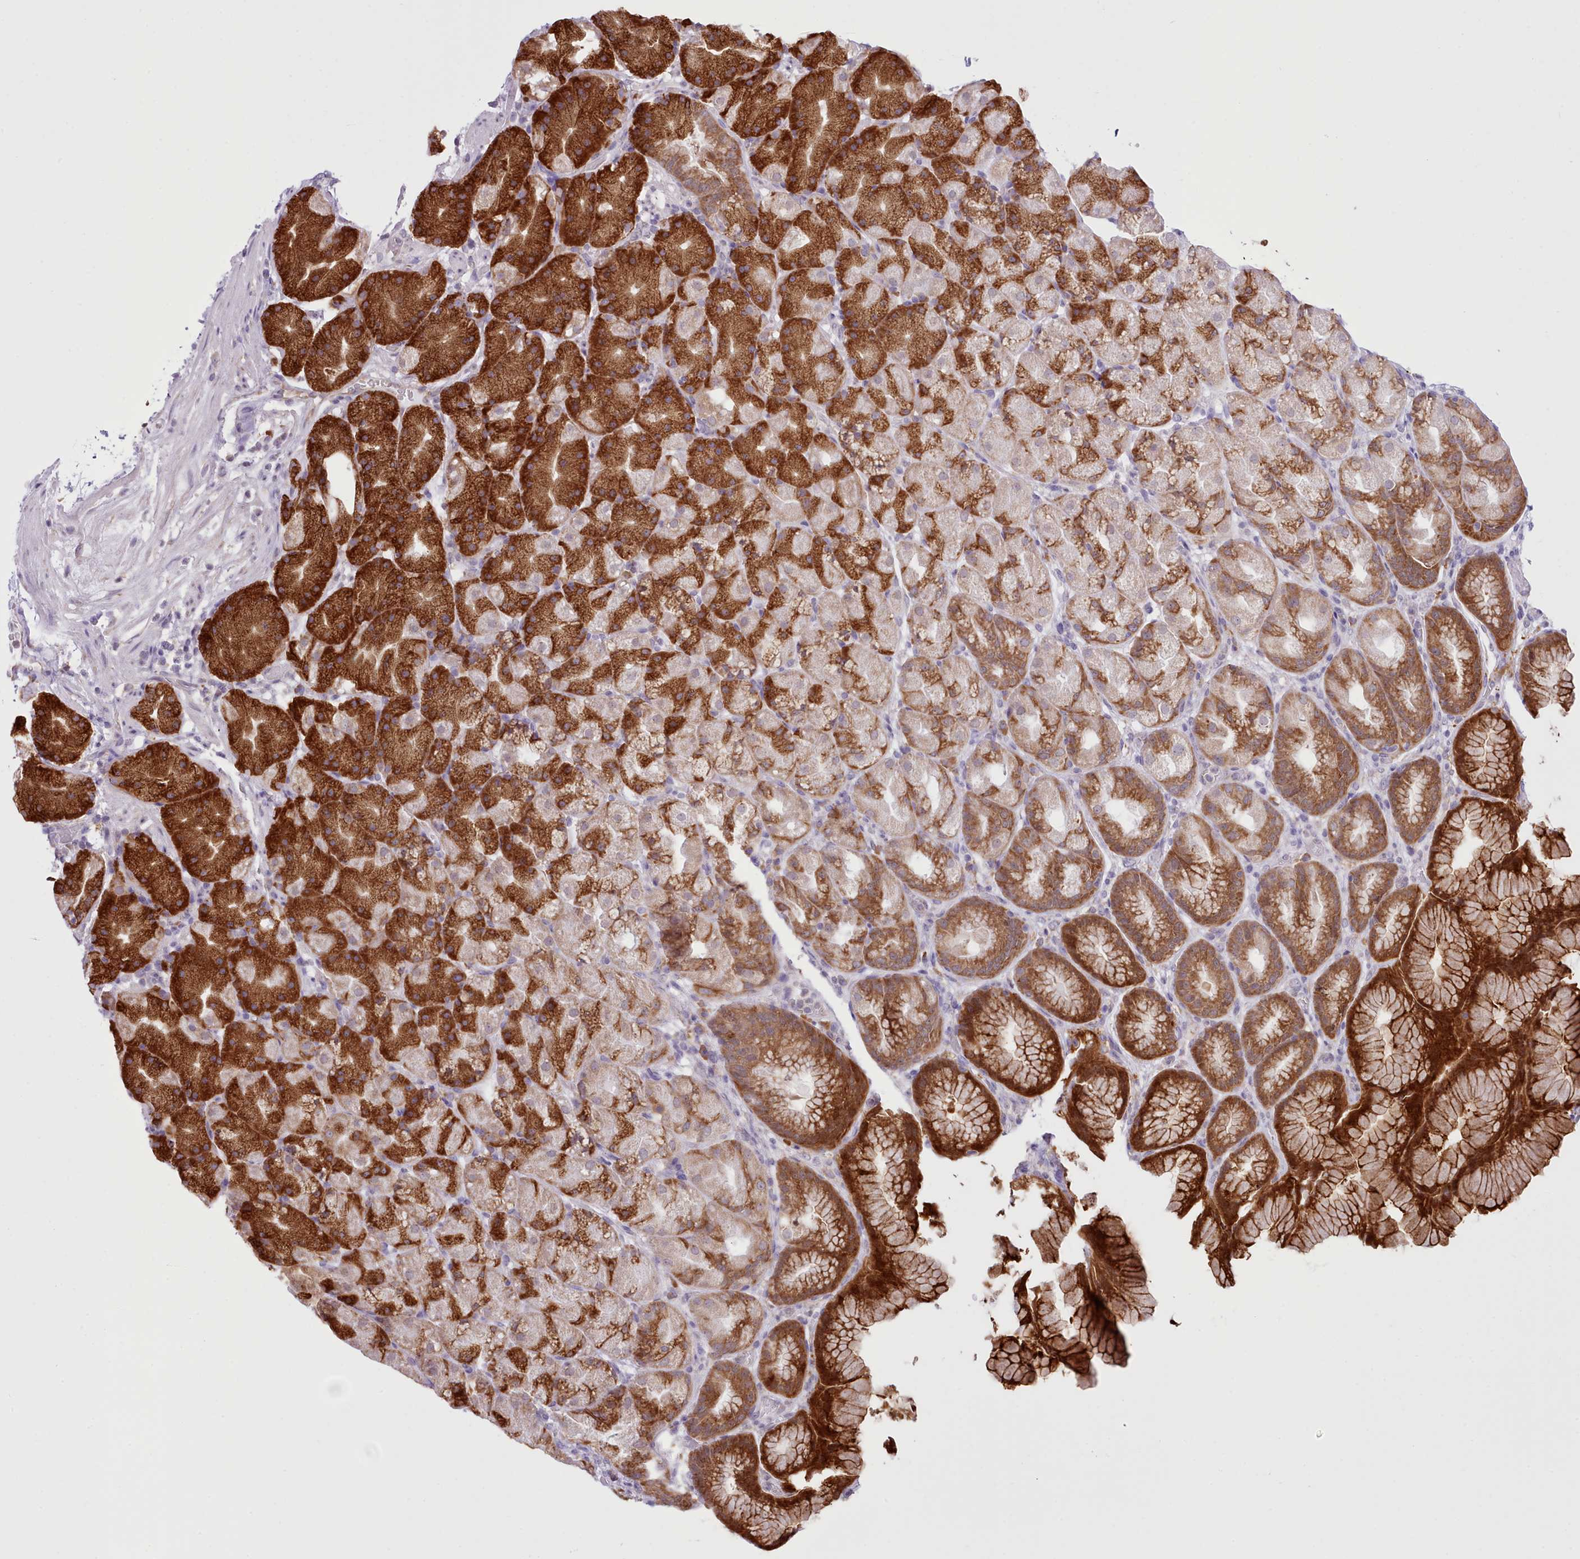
{"staining": {"intensity": "strong", "quantity": ">75%", "location": "cytoplasmic/membranous"}, "tissue": "stomach", "cell_type": "Glandular cells", "image_type": "normal", "snomed": [{"axis": "morphology", "description": "Normal tissue, NOS"}, {"axis": "topography", "description": "Stomach, upper"}, {"axis": "topography", "description": "Stomach"}], "caption": "High-power microscopy captured an immunohistochemistry (IHC) histopathology image of unremarkable stomach, revealing strong cytoplasmic/membranous expression in approximately >75% of glandular cells.", "gene": "SEC61B", "patient": {"sex": "male", "age": 48}}